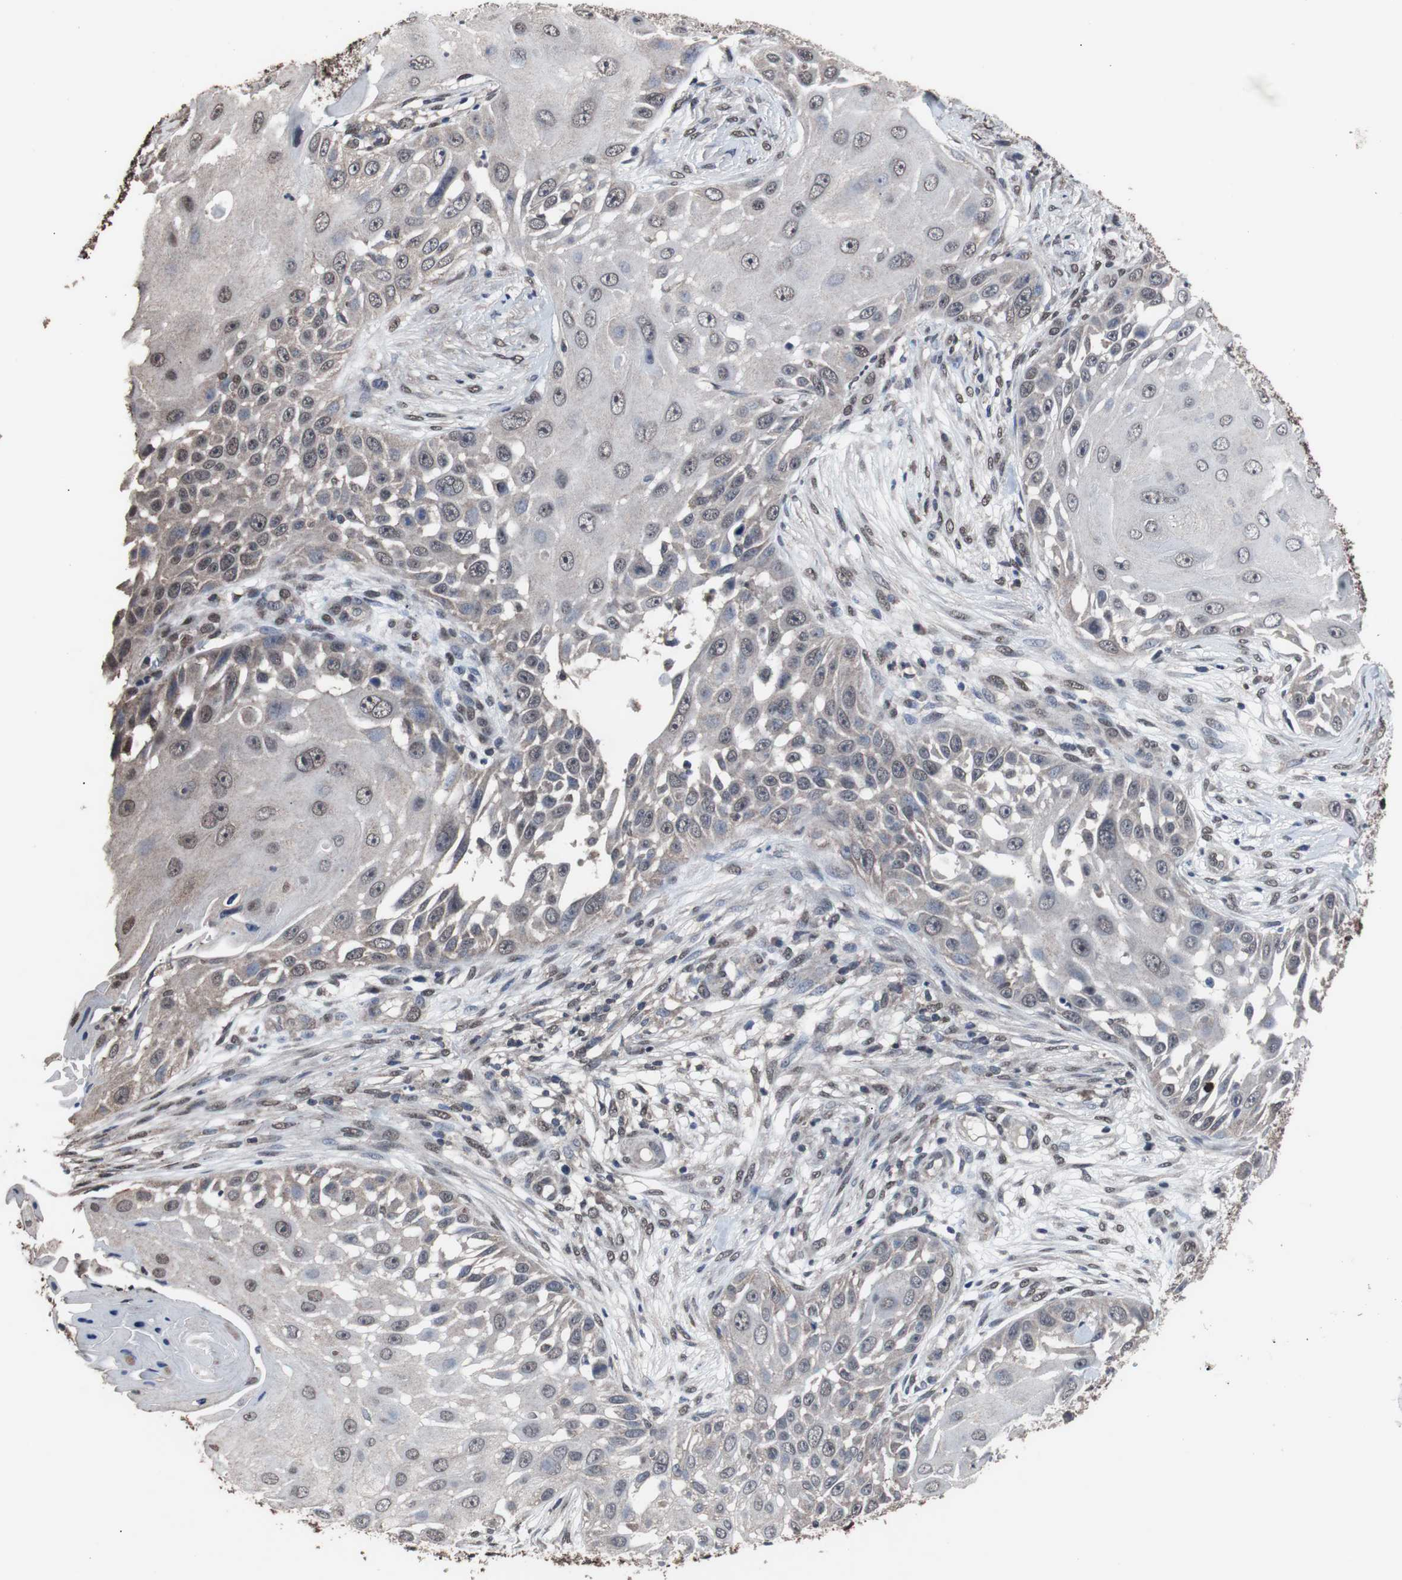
{"staining": {"intensity": "weak", "quantity": "25%-75%", "location": "nuclear"}, "tissue": "skin cancer", "cell_type": "Tumor cells", "image_type": "cancer", "snomed": [{"axis": "morphology", "description": "Squamous cell carcinoma, NOS"}, {"axis": "topography", "description": "Skin"}], "caption": "High-magnification brightfield microscopy of squamous cell carcinoma (skin) stained with DAB (brown) and counterstained with hematoxylin (blue). tumor cells exhibit weak nuclear expression is seen in about25%-75% of cells.", "gene": "MED27", "patient": {"sex": "female", "age": 44}}